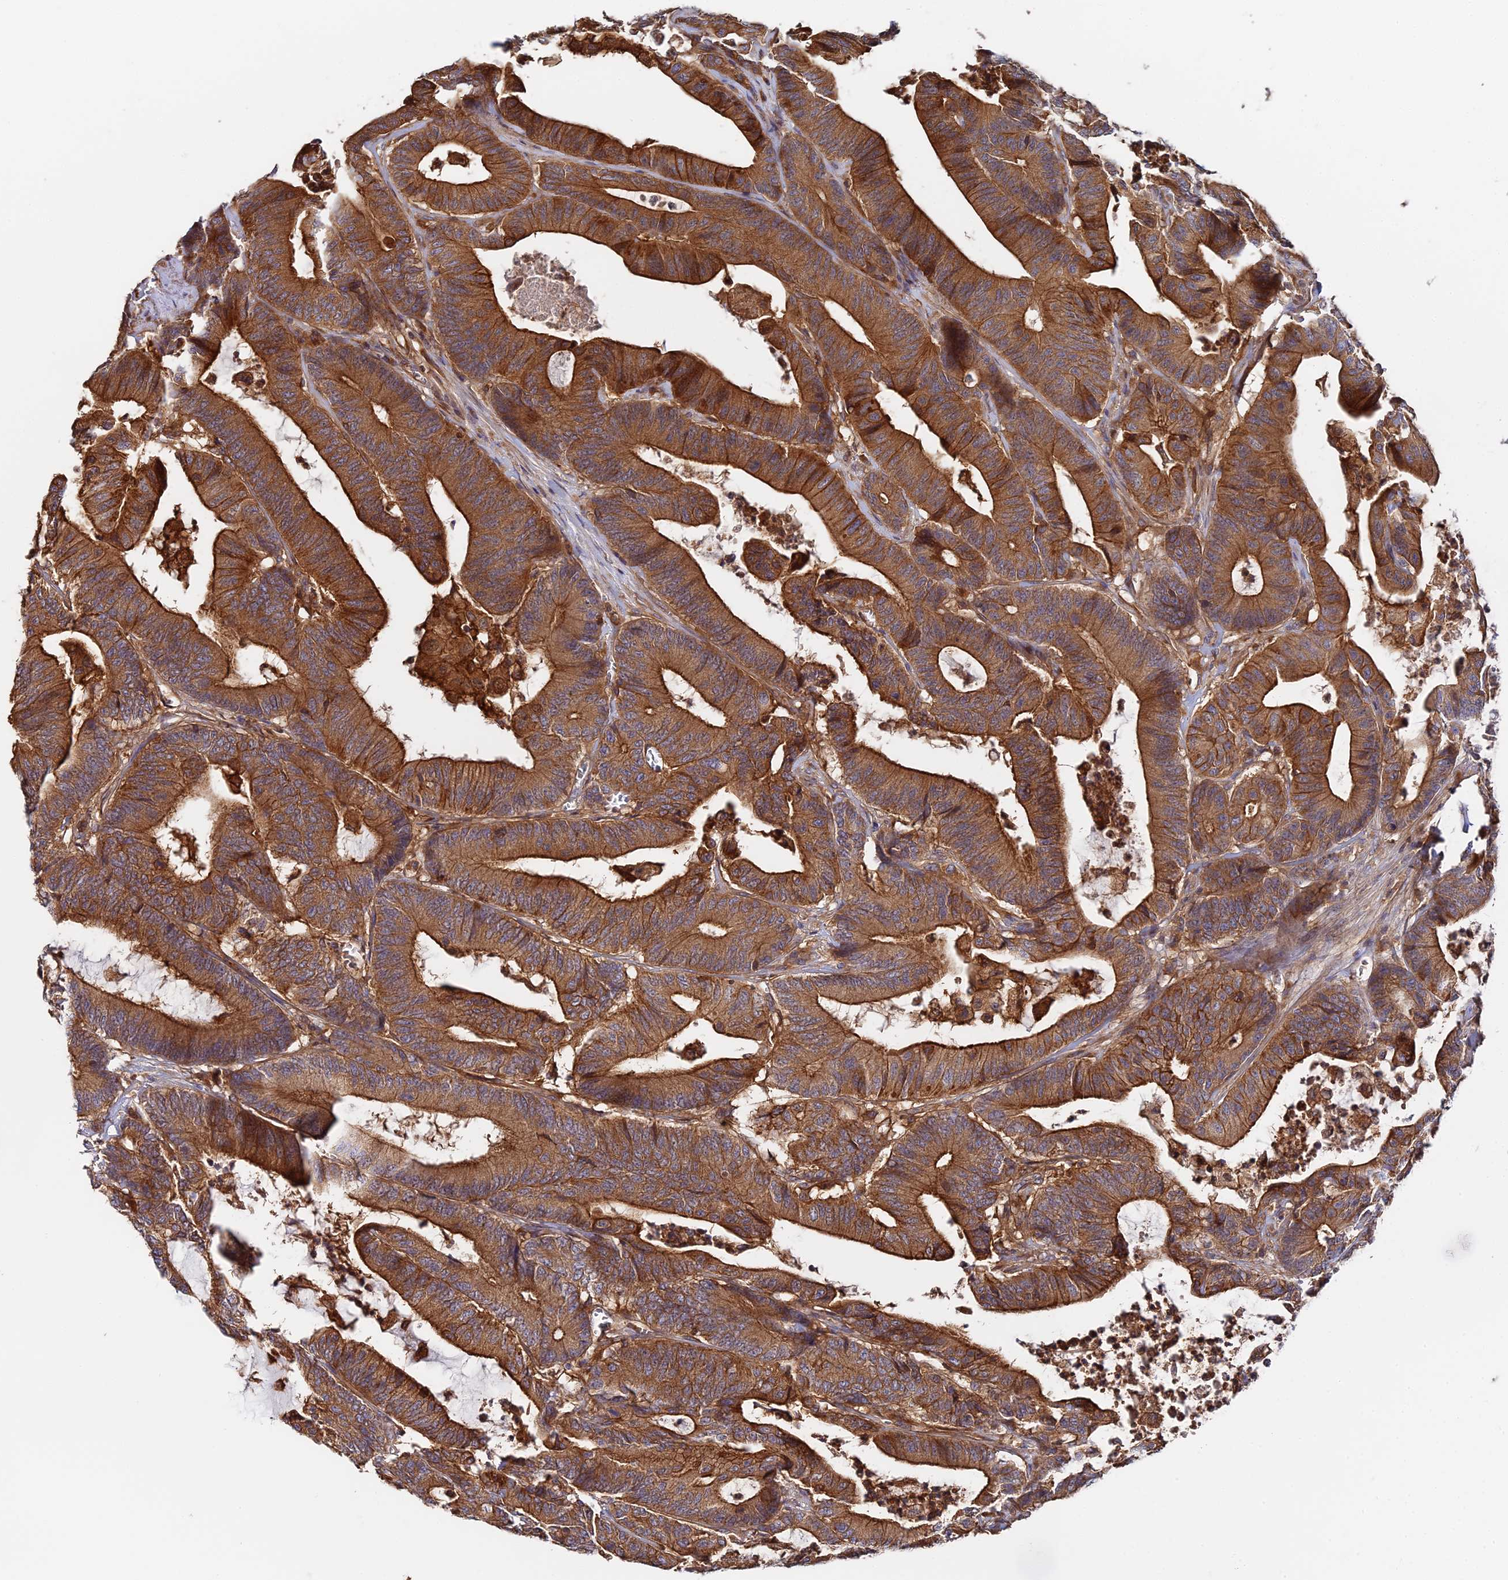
{"staining": {"intensity": "strong", "quantity": ">75%", "location": "cytoplasmic/membranous"}, "tissue": "colorectal cancer", "cell_type": "Tumor cells", "image_type": "cancer", "snomed": [{"axis": "morphology", "description": "Adenocarcinoma, NOS"}, {"axis": "topography", "description": "Colon"}], "caption": "Brown immunohistochemical staining in human adenocarcinoma (colorectal) shows strong cytoplasmic/membranous positivity in approximately >75% of tumor cells.", "gene": "GNG5B", "patient": {"sex": "female", "age": 84}}